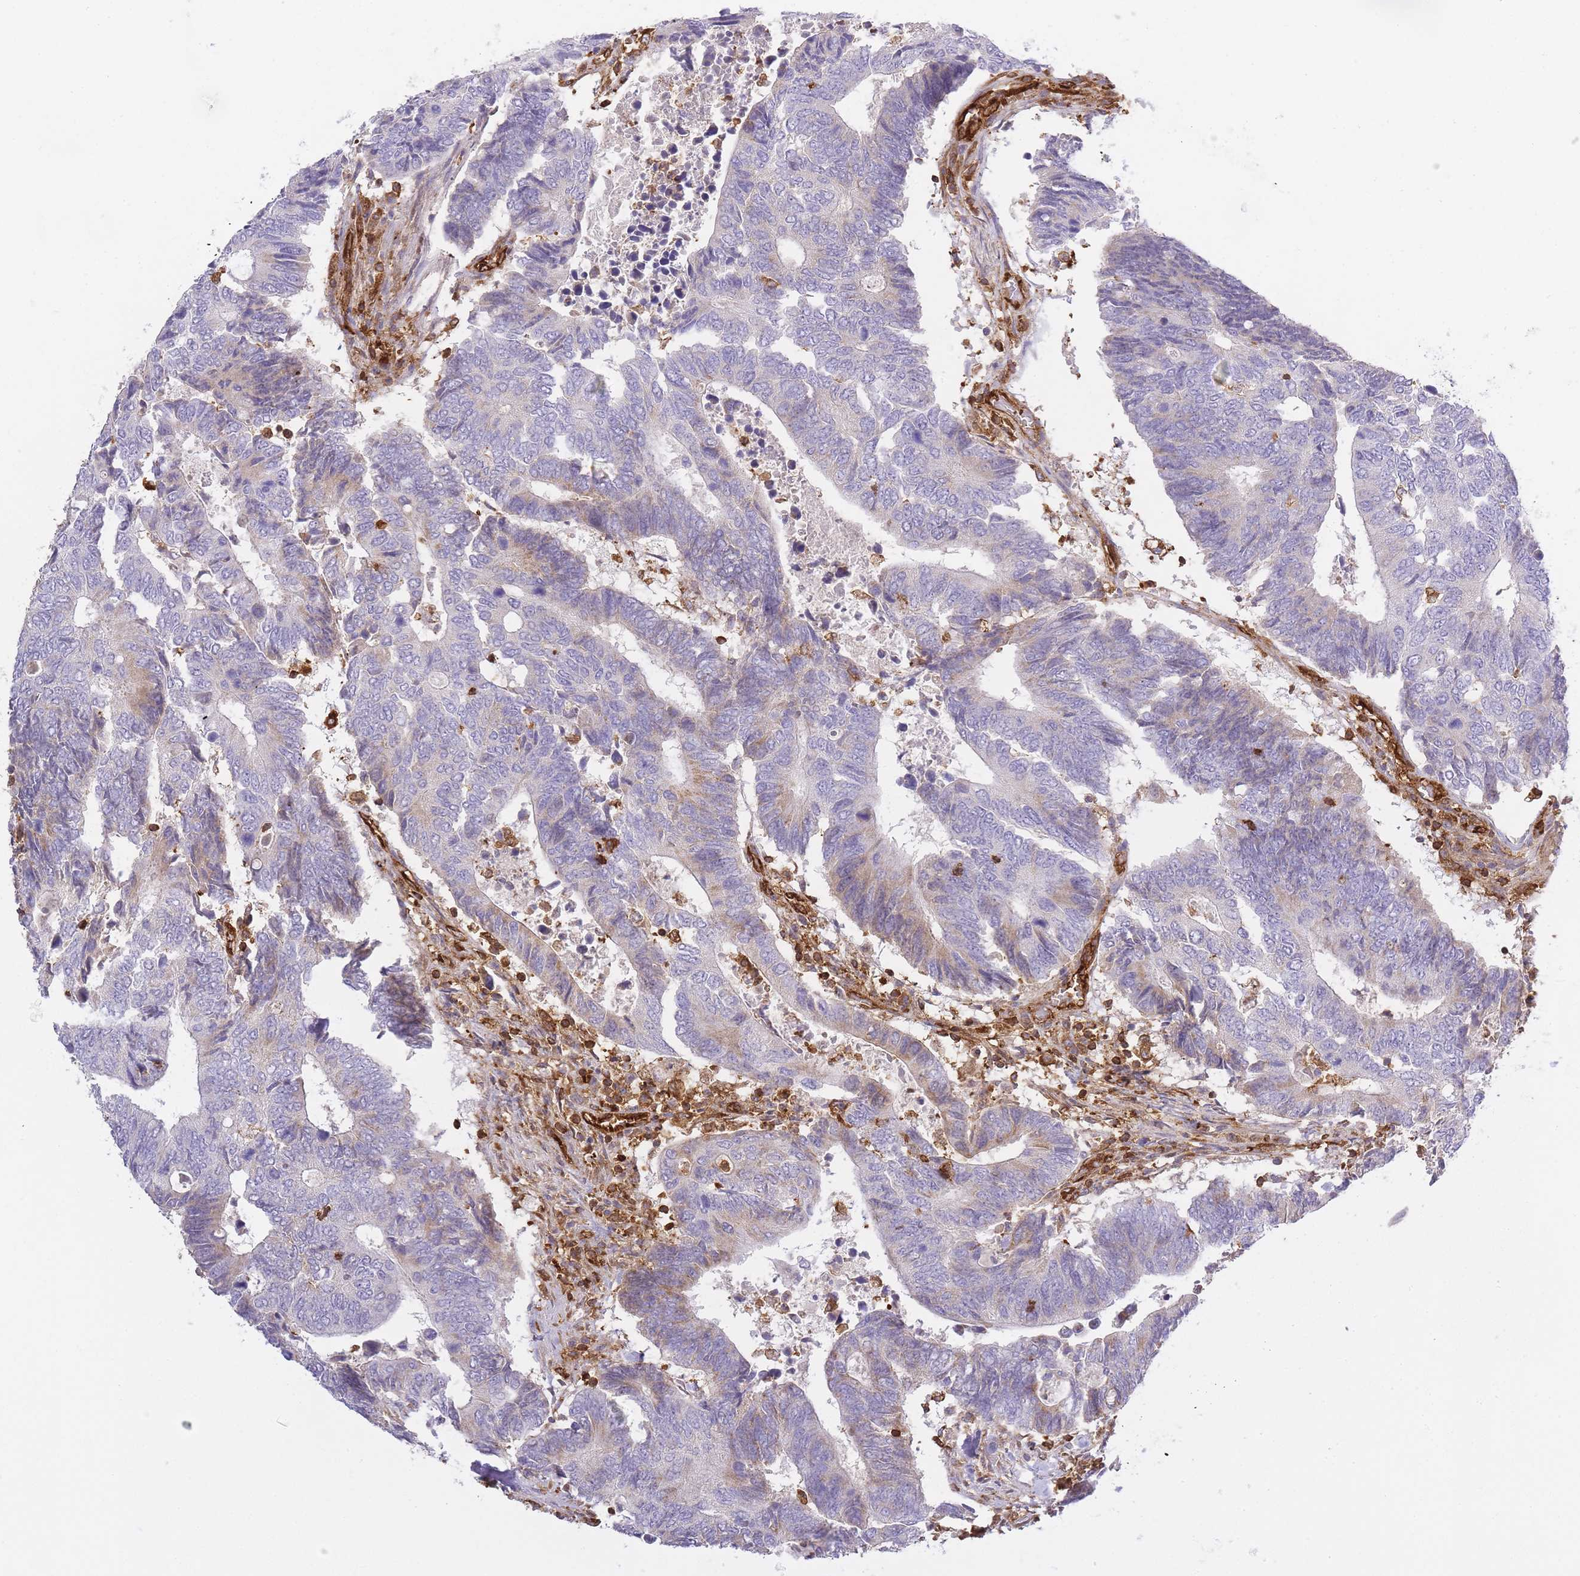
{"staining": {"intensity": "negative", "quantity": "none", "location": "none"}, "tissue": "colorectal cancer", "cell_type": "Tumor cells", "image_type": "cancer", "snomed": [{"axis": "morphology", "description": "Adenocarcinoma, NOS"}, {"axis": "topography", "description": "Colon"}], "caption": "This micrograph is of colorectal adenocarcinoma stained with immunohistochemistry to label a protein in brown with the nuclei are counter-stained blue. There is no staining in tumor cells.", "gene": "MSN", "patient": {"sex": "male", "age": 87}}